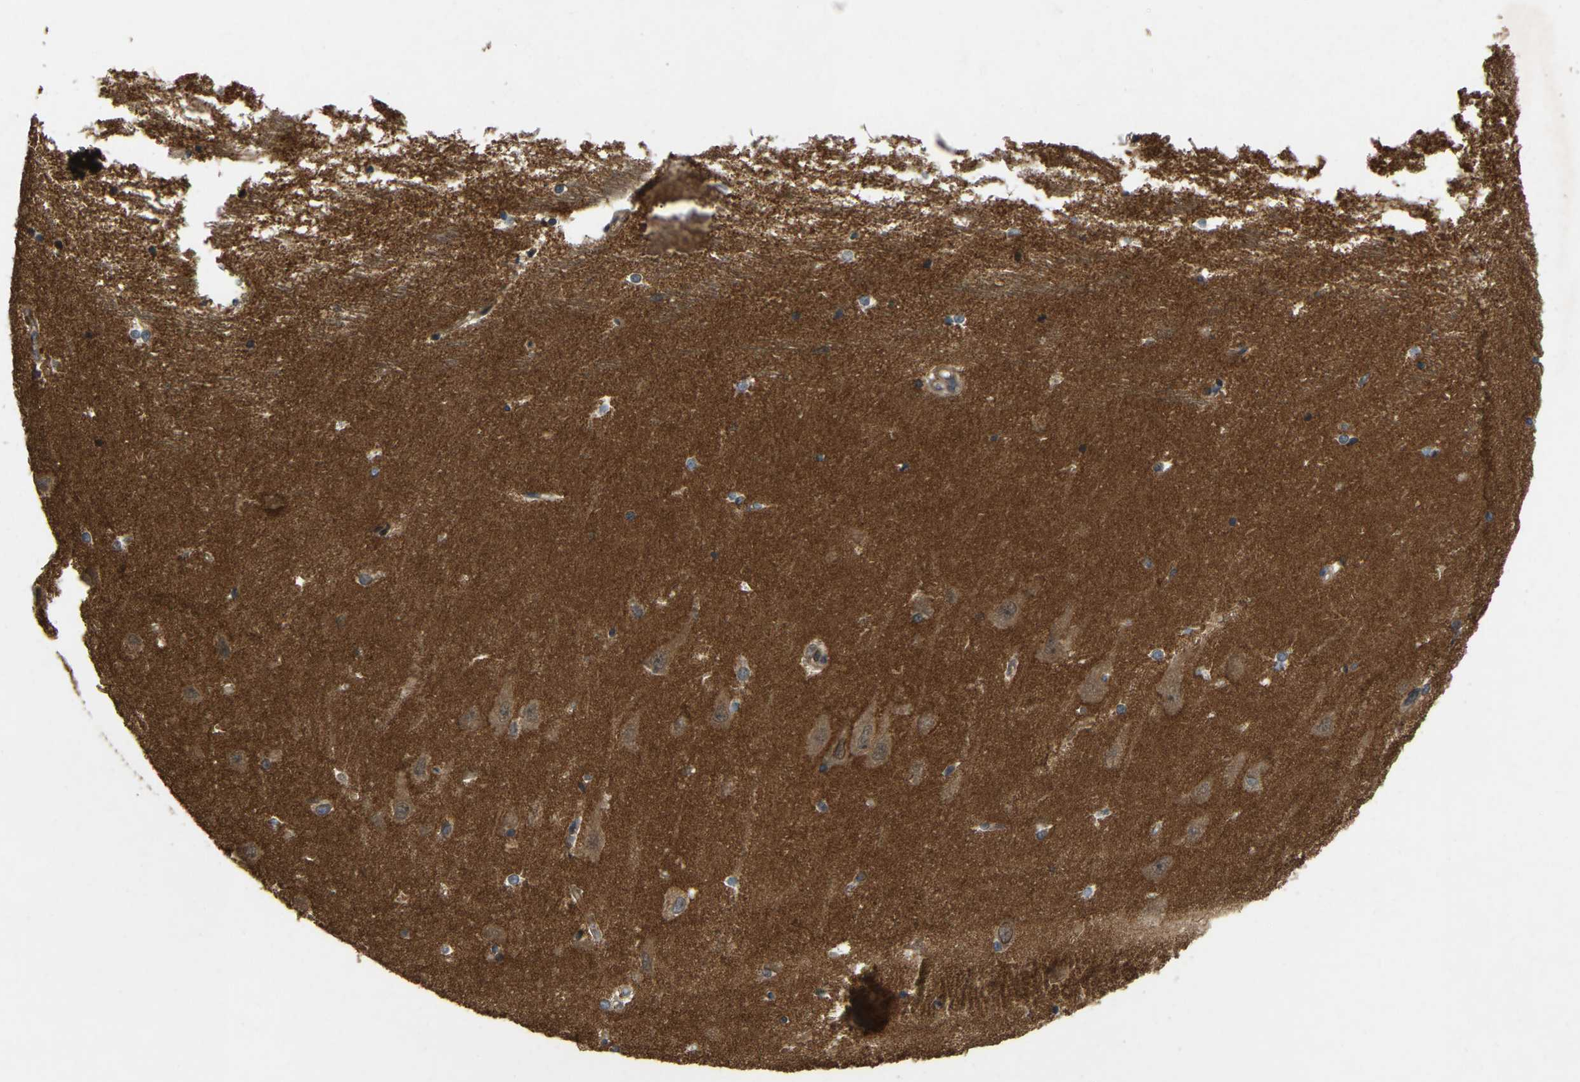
{"staining": {"intensity": "moderate", "quantity": ">75%", "location": "cytoplasmic/membranous,nuclear"}, "tissue": "hippocampus", "cell_type": "Glial cells", "image_type": "normal", "snomed": [{"axis": "morphology", "description": "Normal tissue, NOS"}, {"axis": "topography", "description": "Hippocampus"}], "caption": "A brown stain labels moderate cytoplasmic/membranous,nuclear staining of a protein in glial cells of normal human hippocampus. (Brightfield microscopy of DAB IHC at high magnification).", "gene": "KIAA1549", "patient": {"sex": "male", "age": 45}}